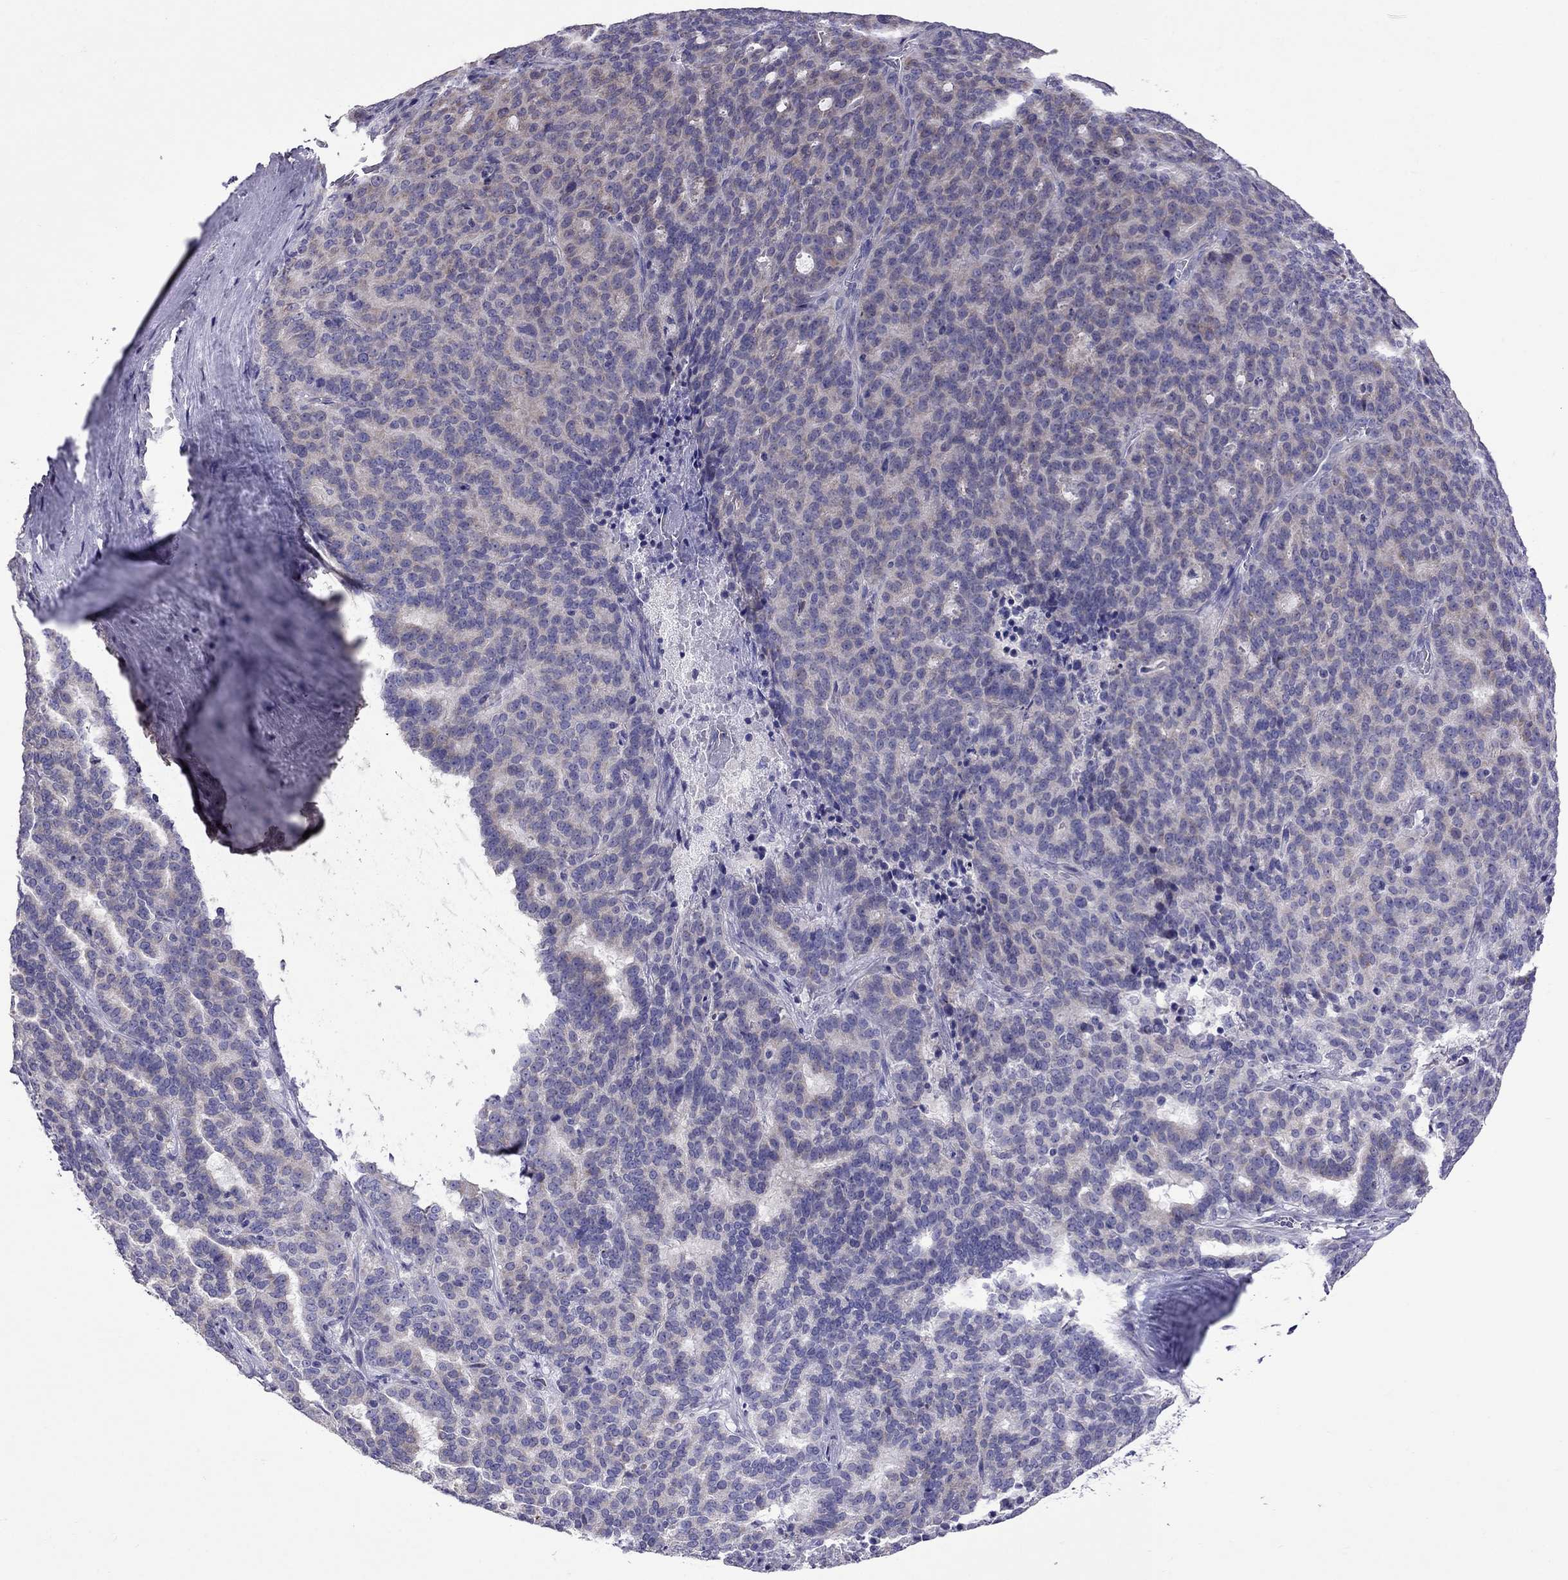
{"staining": {"intensity": "weak", "quantity": ">75%", "location": "cytoplasmic/membranous"}, "tissue": "liver cancer", "cell_type": "Tumor cells", "image_type": "cancer", "snomed": [{"axis": "morphology", "description": "Cholangiocarcinoma"}, {"axis": "topography", "description": "Liver"}], "caption": "Human cholangiocarcinoma (liver) stained with a protein marker reveals weak staining in tumor cells.", "gene": "OXCT2", "patient": {"sex": "female", "age": 47}}